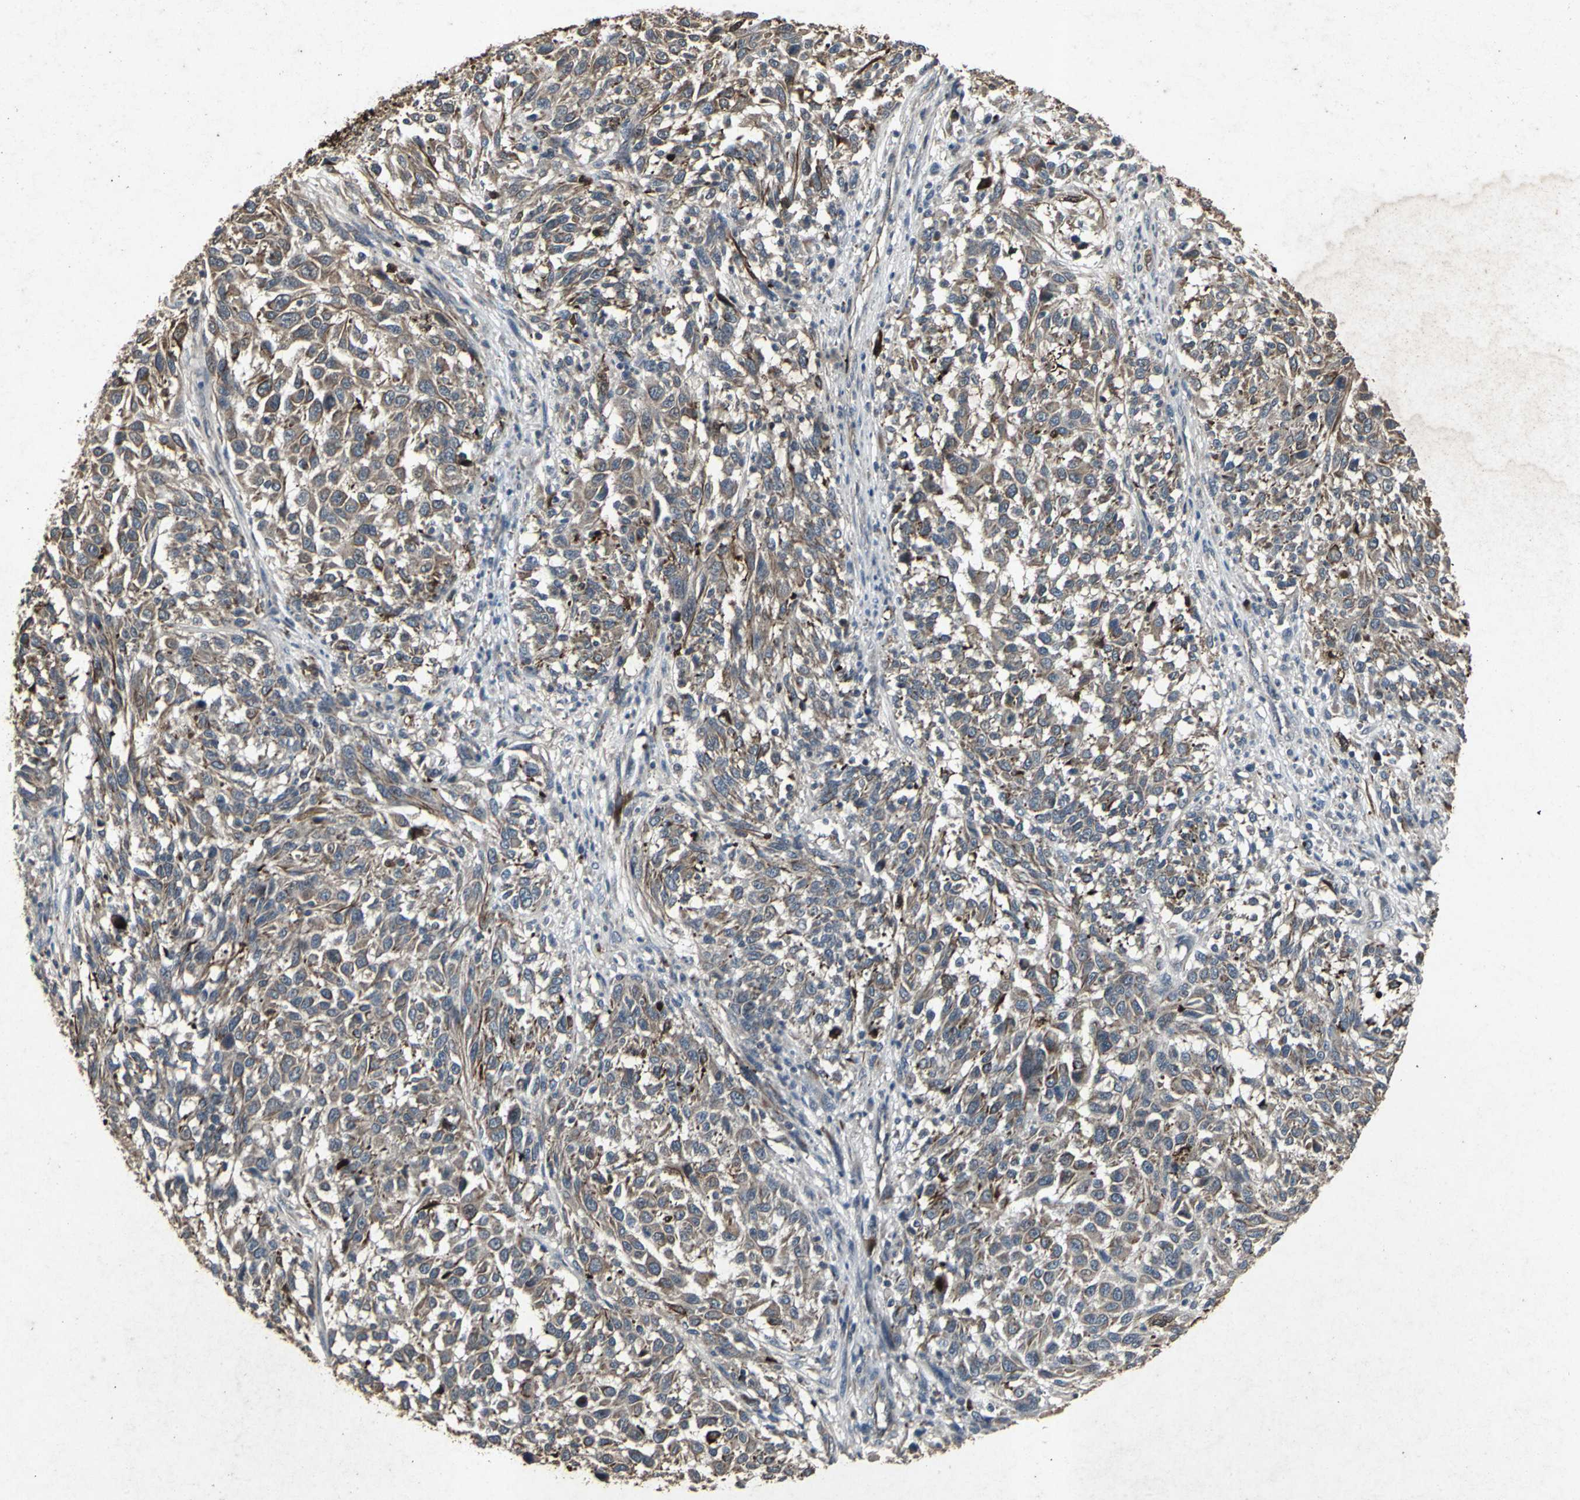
{"staining": {"intensity": "moderate", "quantity": "25%-75%", "location": "cytoplasmic/membranous"}, "tissue": "melanoma", "cell_type": "Tumor cells", "image_type": "cancer", "snomed": [{"axis": "morphology", "description": "Malignant melanoma, Metastatic site"}, {"axis": "topography", "description": "Lymph node"}], "caption": "This is a micrograph of immunohistochemistry staining of malignant melanoma (metastatic site), which shows moderate positivity in the cytoplasmic/membranous of tumor cells.", "gene": "CCR9", "patient": {"sex": "male", "age": 61}}